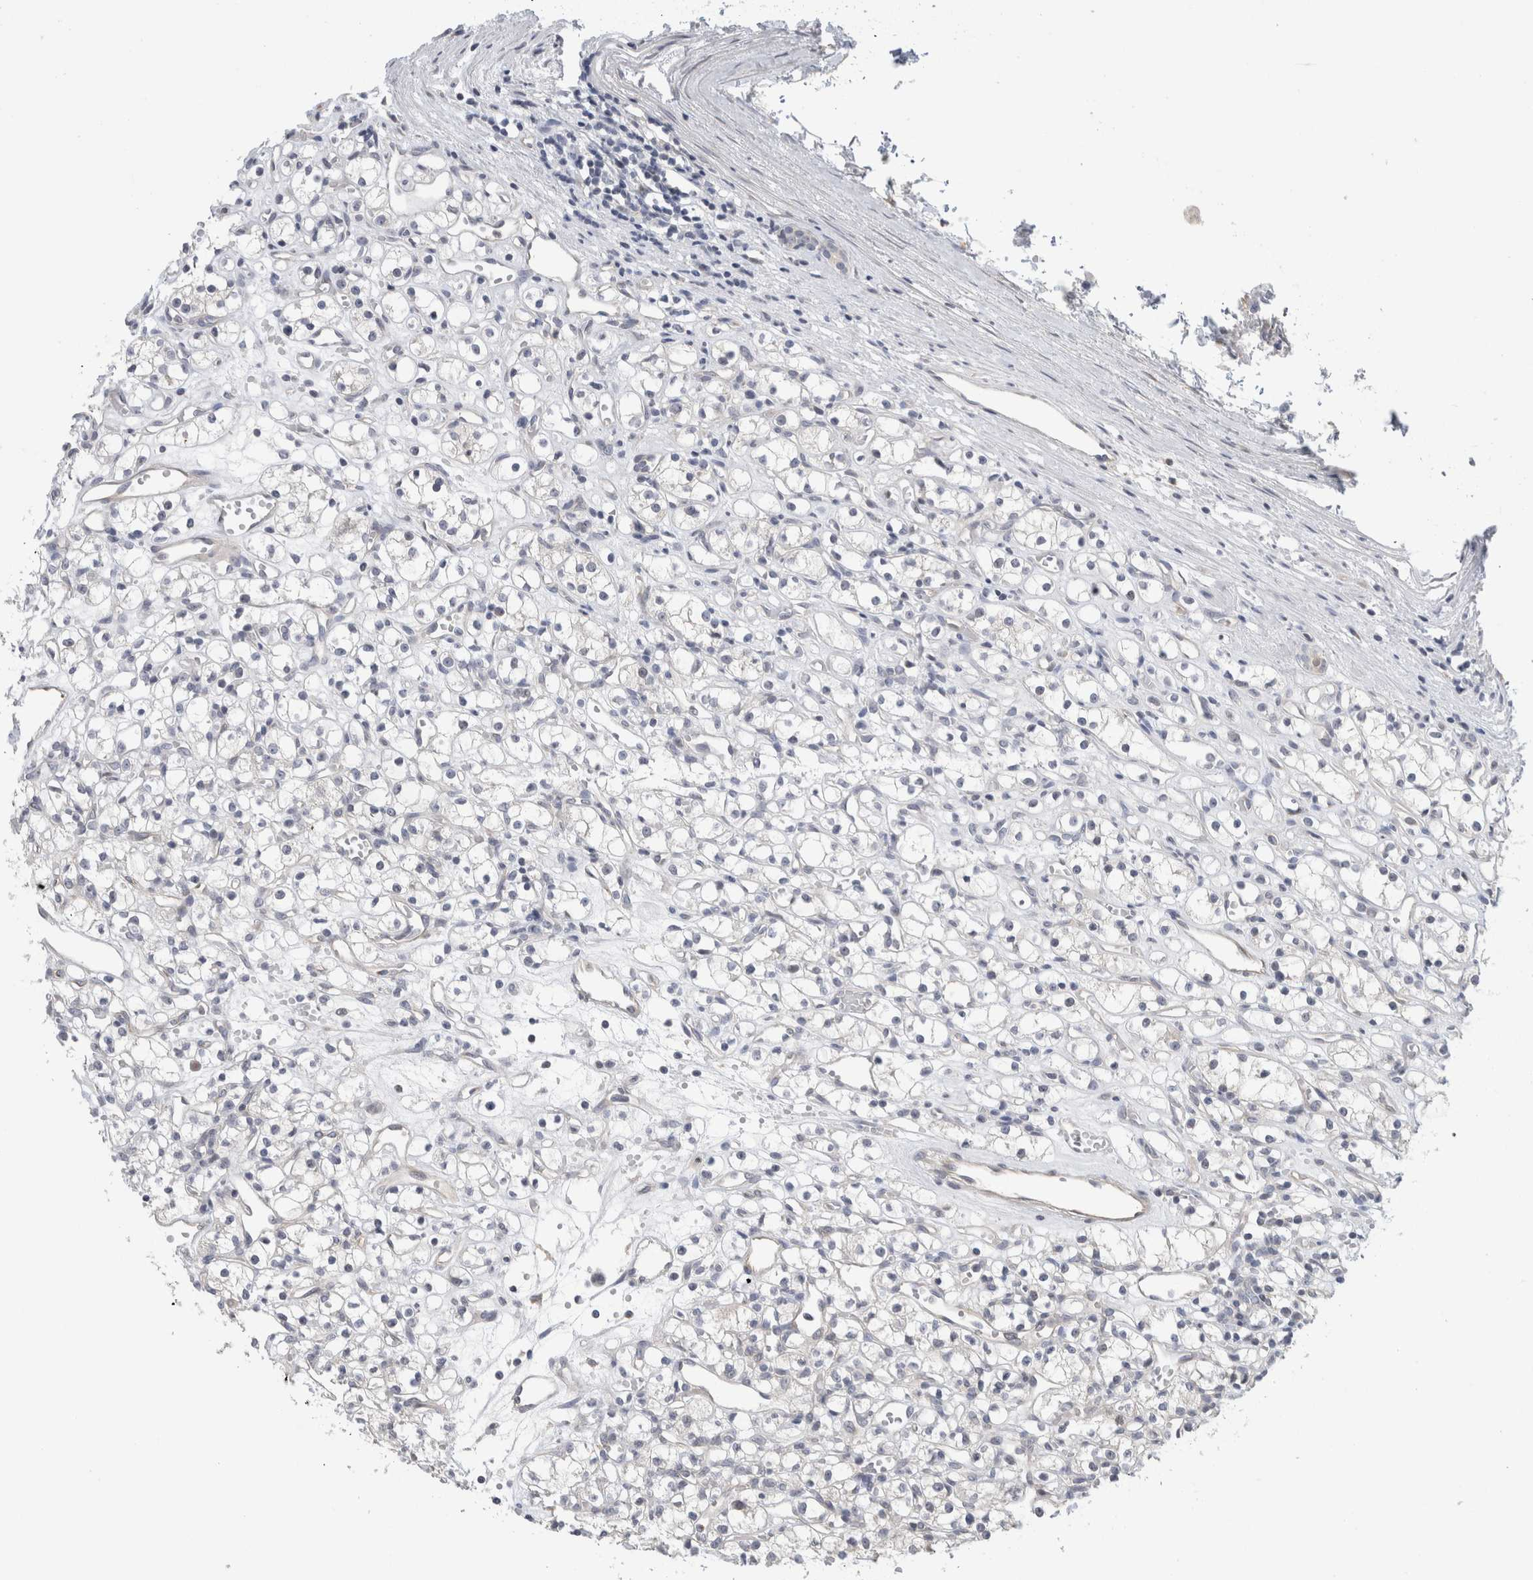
{"staining": {"intensity": "negative", "quantity": "none", "location": "none"}, "tissue": "renal cancer", "cell_type": "Tumor cells", "image_type": "cancer", "snomed": [{"axis": "morphology", "description": "Adenocarcinoma, NOS"}, {"axis": "topography", "description": "Kidney"}], "caption": "Human renal cancer (adenocarcinoma) stained for a protein using immunohistochemistry exhibits no staining in tumor cells.", "gene": "SYTL5", "patient": {"sex": "female", "age": 59}}